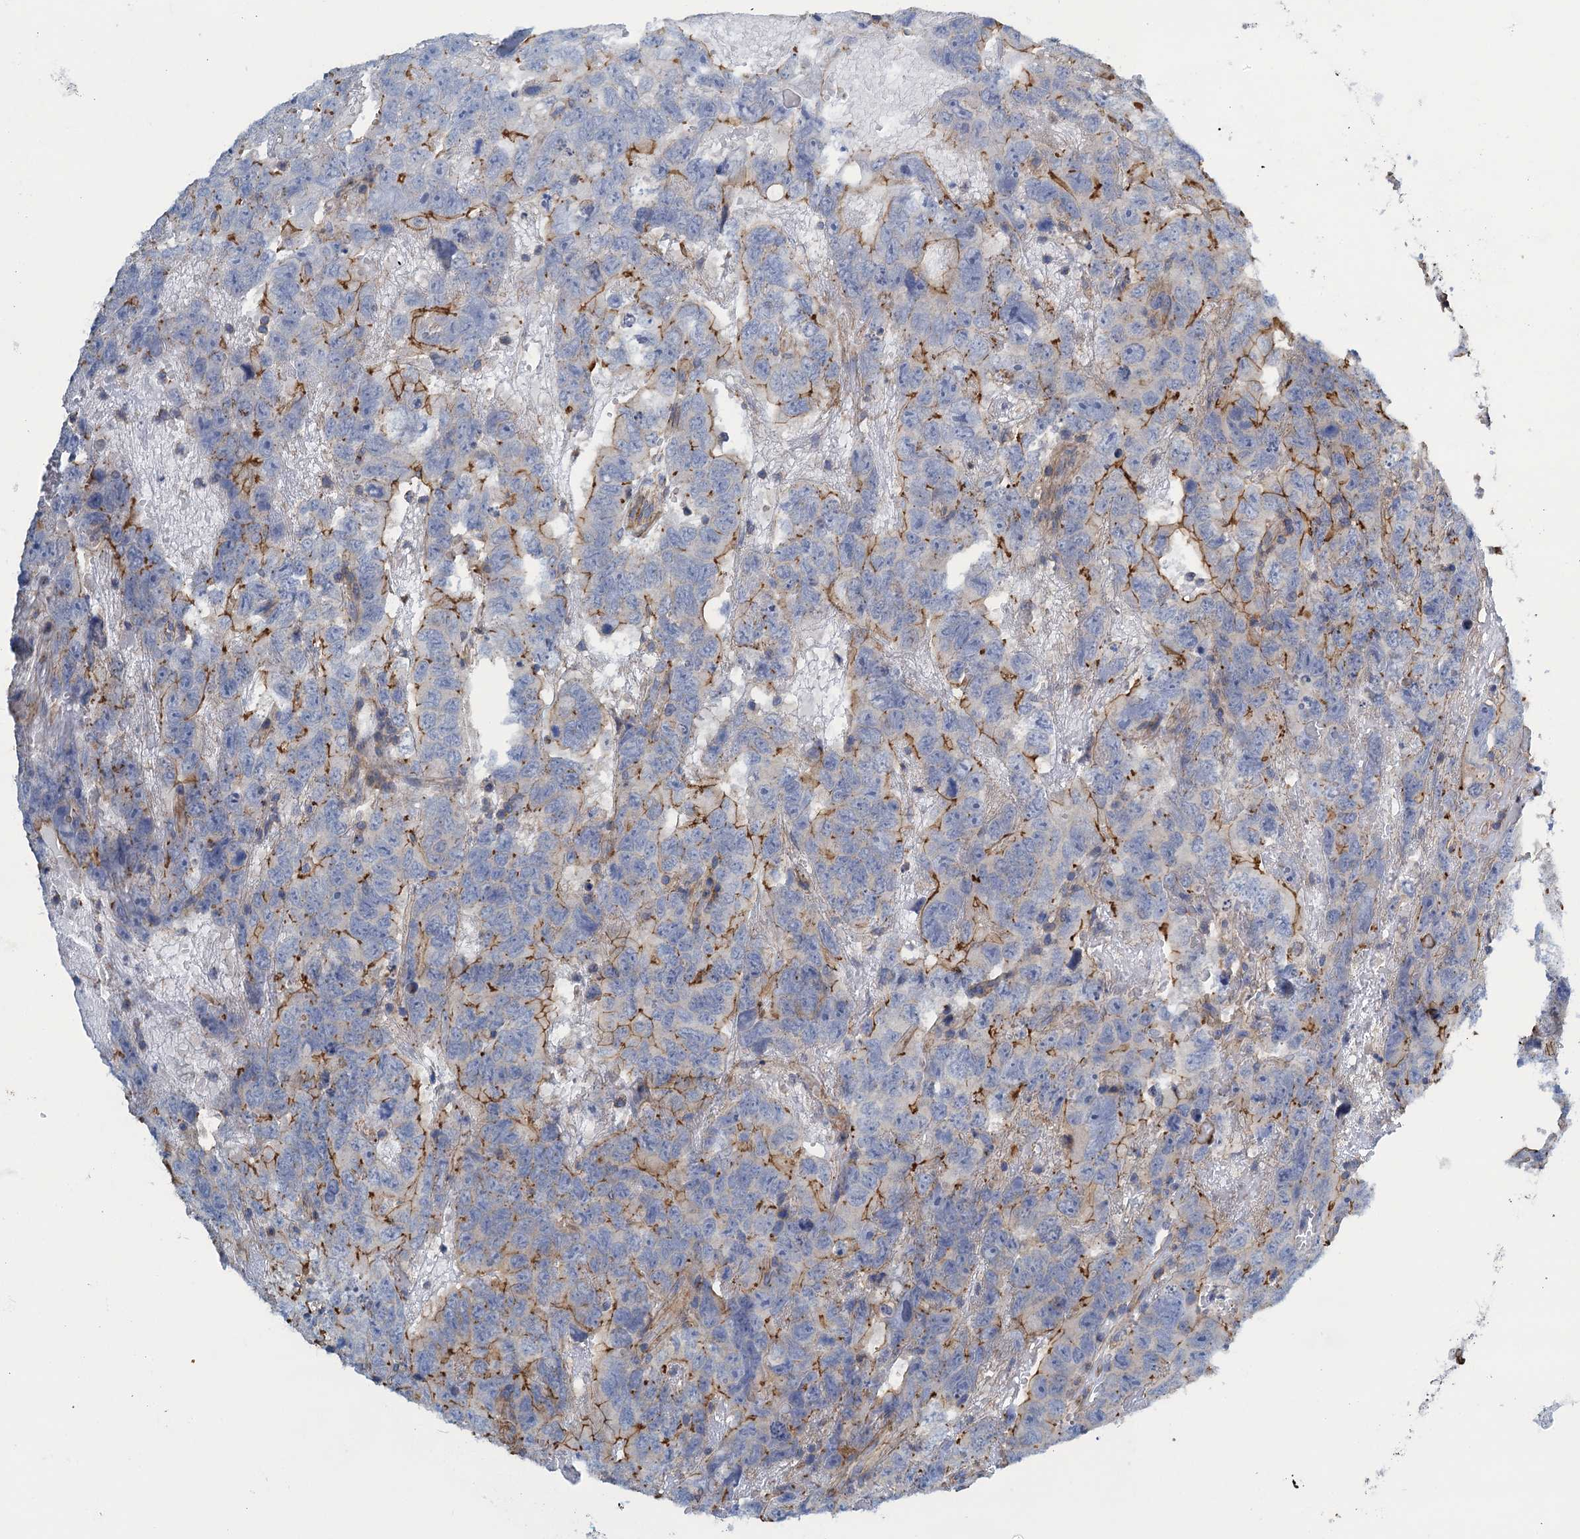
{"staining": {"intensity": "moderate", "quantity": "<25%", "location": "cytoplasmic/membranous"}, "tissue": "testis cancer", "cell_type": "Tumor cells", "image_type": "cancer", "snomed": [{"axis": "morphology", "description": "Carcinoma, Embryonal, NOS"}, {"axis": "topography", "description": "Testis"}], "caption": "Protein staining of embryonal carcinoma (testis) tissue exhibits moderate cytoplasmic/membranous expression in about <25% of tumor cells. (Brightfield microscopy of DAB IHC at high magnification).", "gene": "PROSER2", "patient": {"sex": "male", "age": 45}}